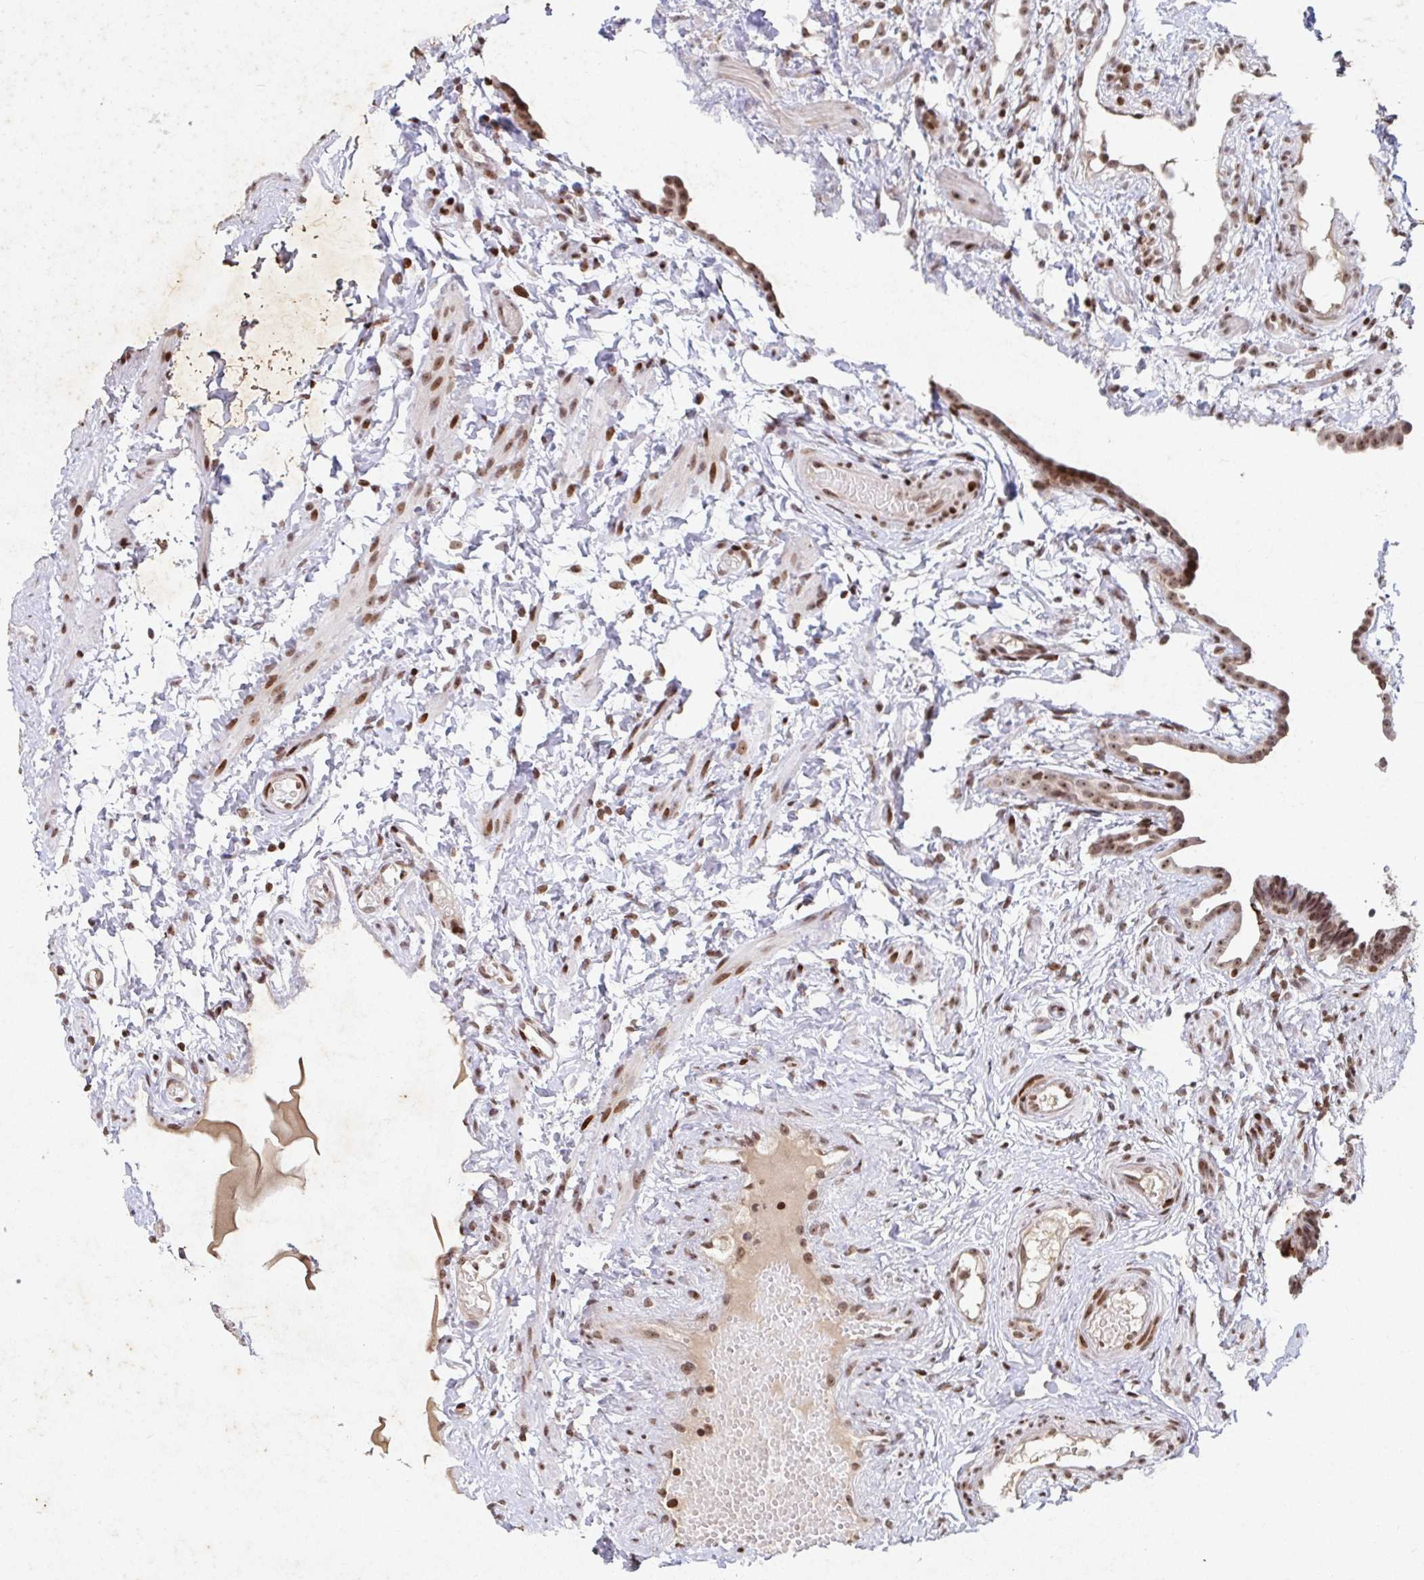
{"staining": {"intensity": "moderate", "quantity": ">75%", "location": "nuclear"}, "tissue": "fallopian tube", "cell_type": "Glandular cells", "image_type": "normal", "snomed": [{"axis": "morphology", "description": "Normal tissue, NOS"}, {"axis": "topography", "description": "Fallopian tube"}], "caption": "Immunohistochemistry (DAB) staining of unremarkable human fallopian tube reveals moderate nuclear protein staining in approximately >75% of glandular cells.", "gene": "C19orf53", "patient": {"sex": "female", "age": 37}}